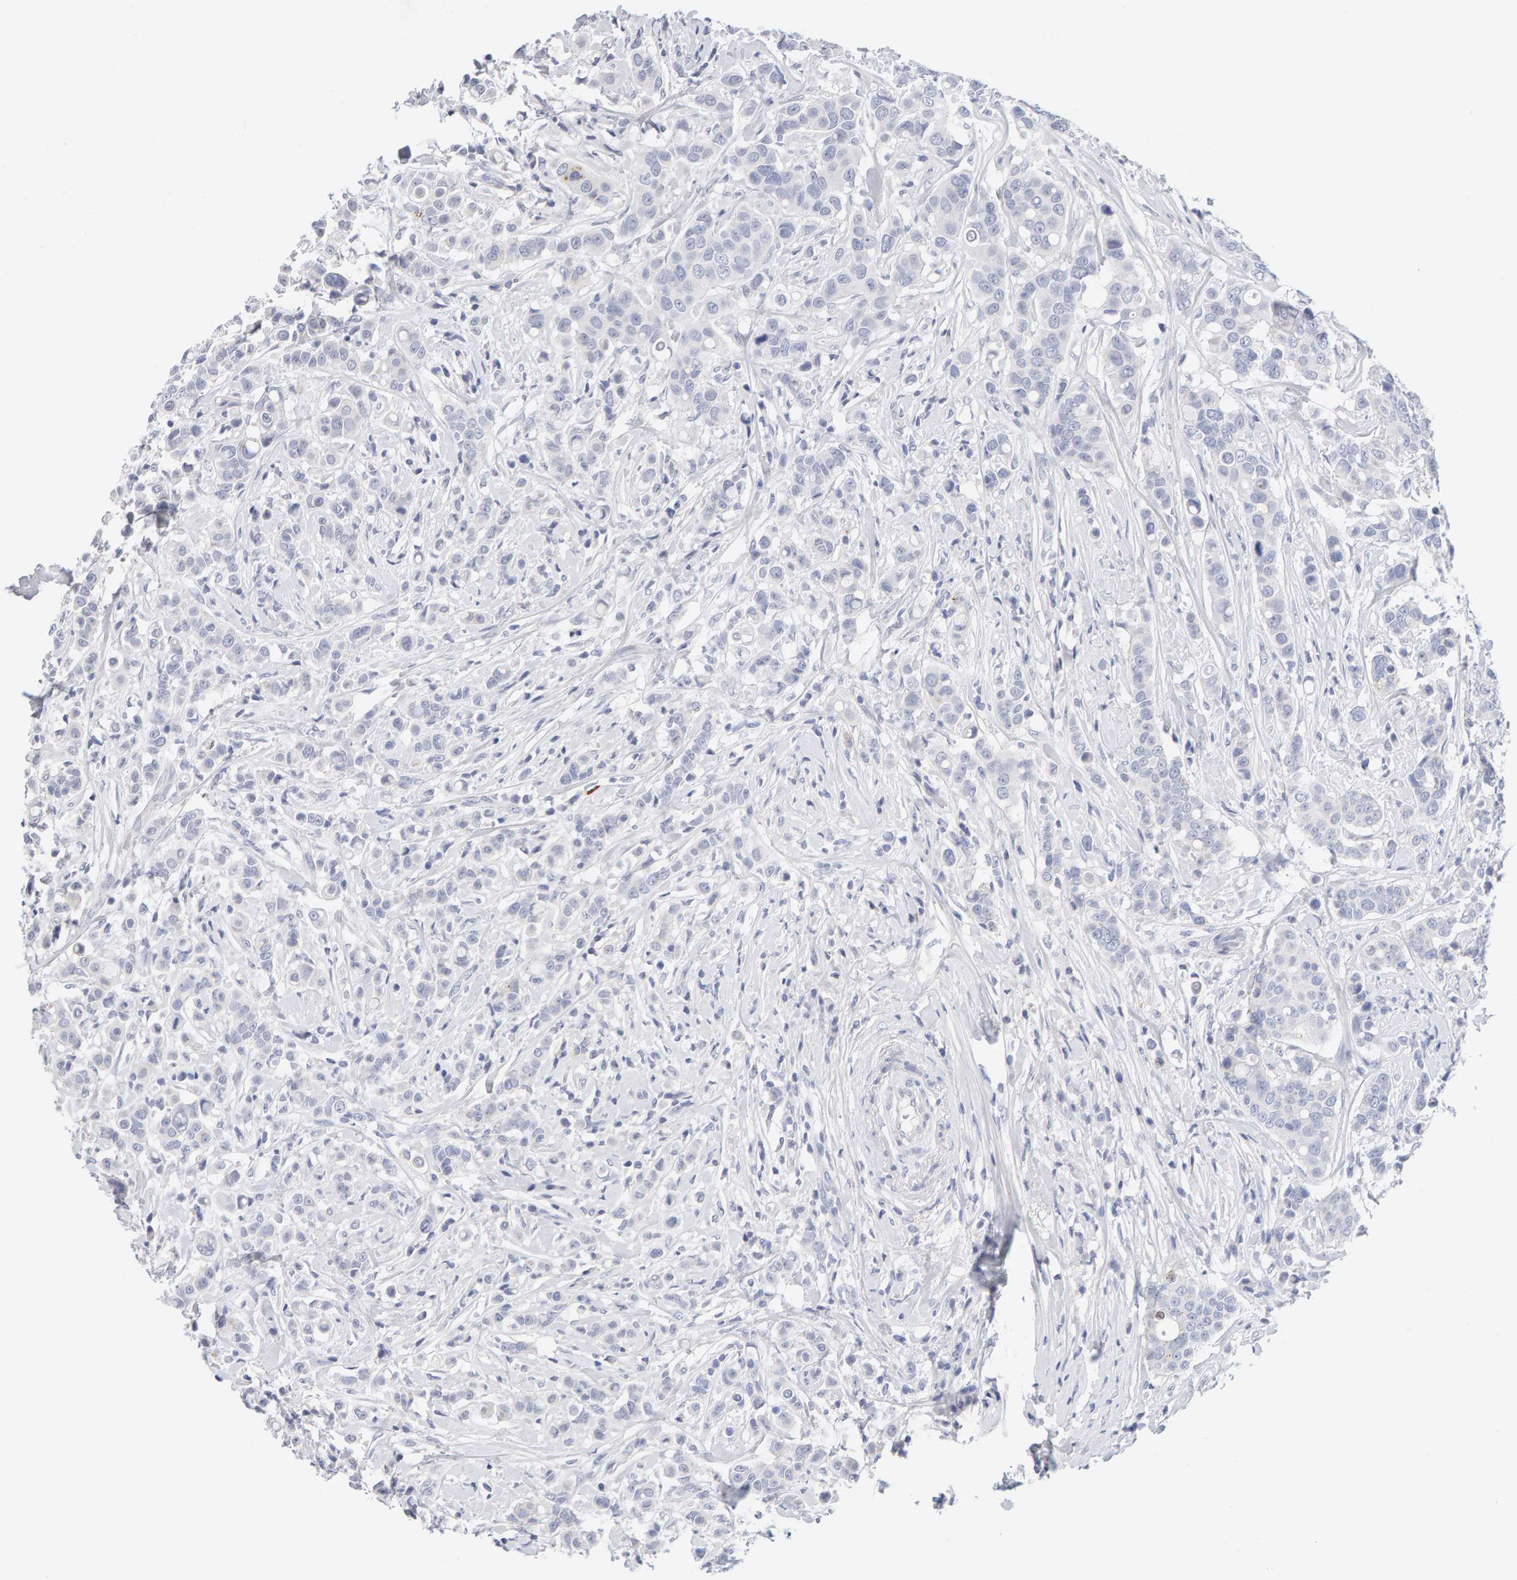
{"staining": {"intensity": "negative", "quantity": "none", "location": "none"}, "tissue": "breast cancer", "cell_type": "Tumor cells", "image_type": "cancer", "snomed": [{"axis": "morphology", "description": "Duct carcinoma"}, {"axis": "topography", "description": "Breast"}], "caption": "An image of human breast invasive ductal carcinoma is negative for staining in tumor cells. (IHC, brightfield microscopy, high magnification).", "gene": "METRNL", "patient": {"sex": "female", "age": 27}}